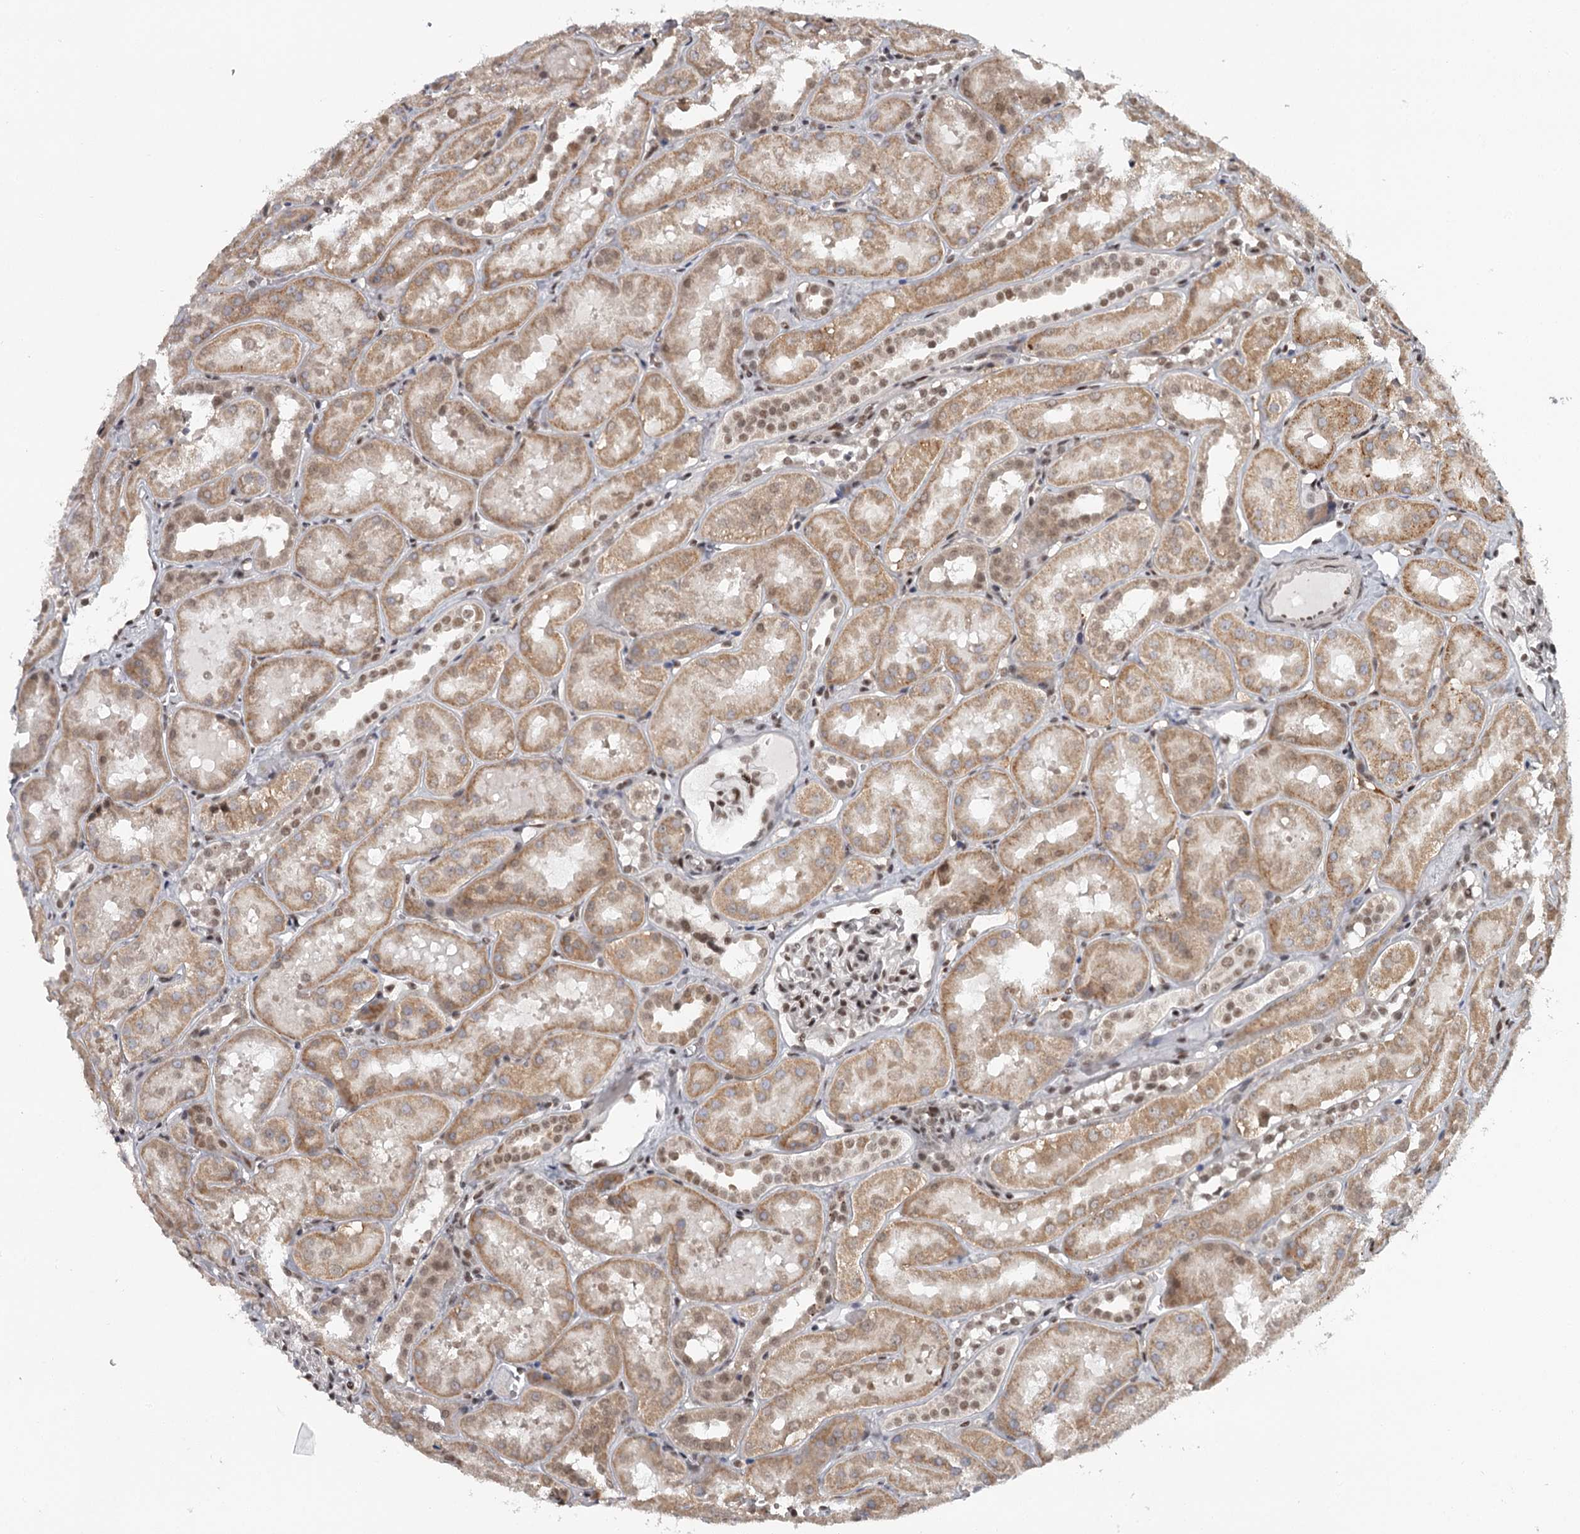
{"staining": {"intensity": "moderate", "quantity": ">75%", "location": "nuclear"}, "tissue": "kidney", "cell_type": "Cells in glomeruli", "image_type": "normal", "snomed": [{"axis": "morphology", "description": "Normal tissue, NOS"}, {"axis": "topography", "description": "Kidney"}, {"axis": "topography", "description": "Urinary bladder"}], "caption": "A histopathology image of kidney stained for a protein demonstrates moderate nuclear brown staining in cells in glomeruli. The protein of interest is stained brown, and the nuclei are stained in blue (DAB IHC with brightfield microscopy, high magnification).", "gene": "FAM13C", "patient": {"sex": "male", "age": 16}}